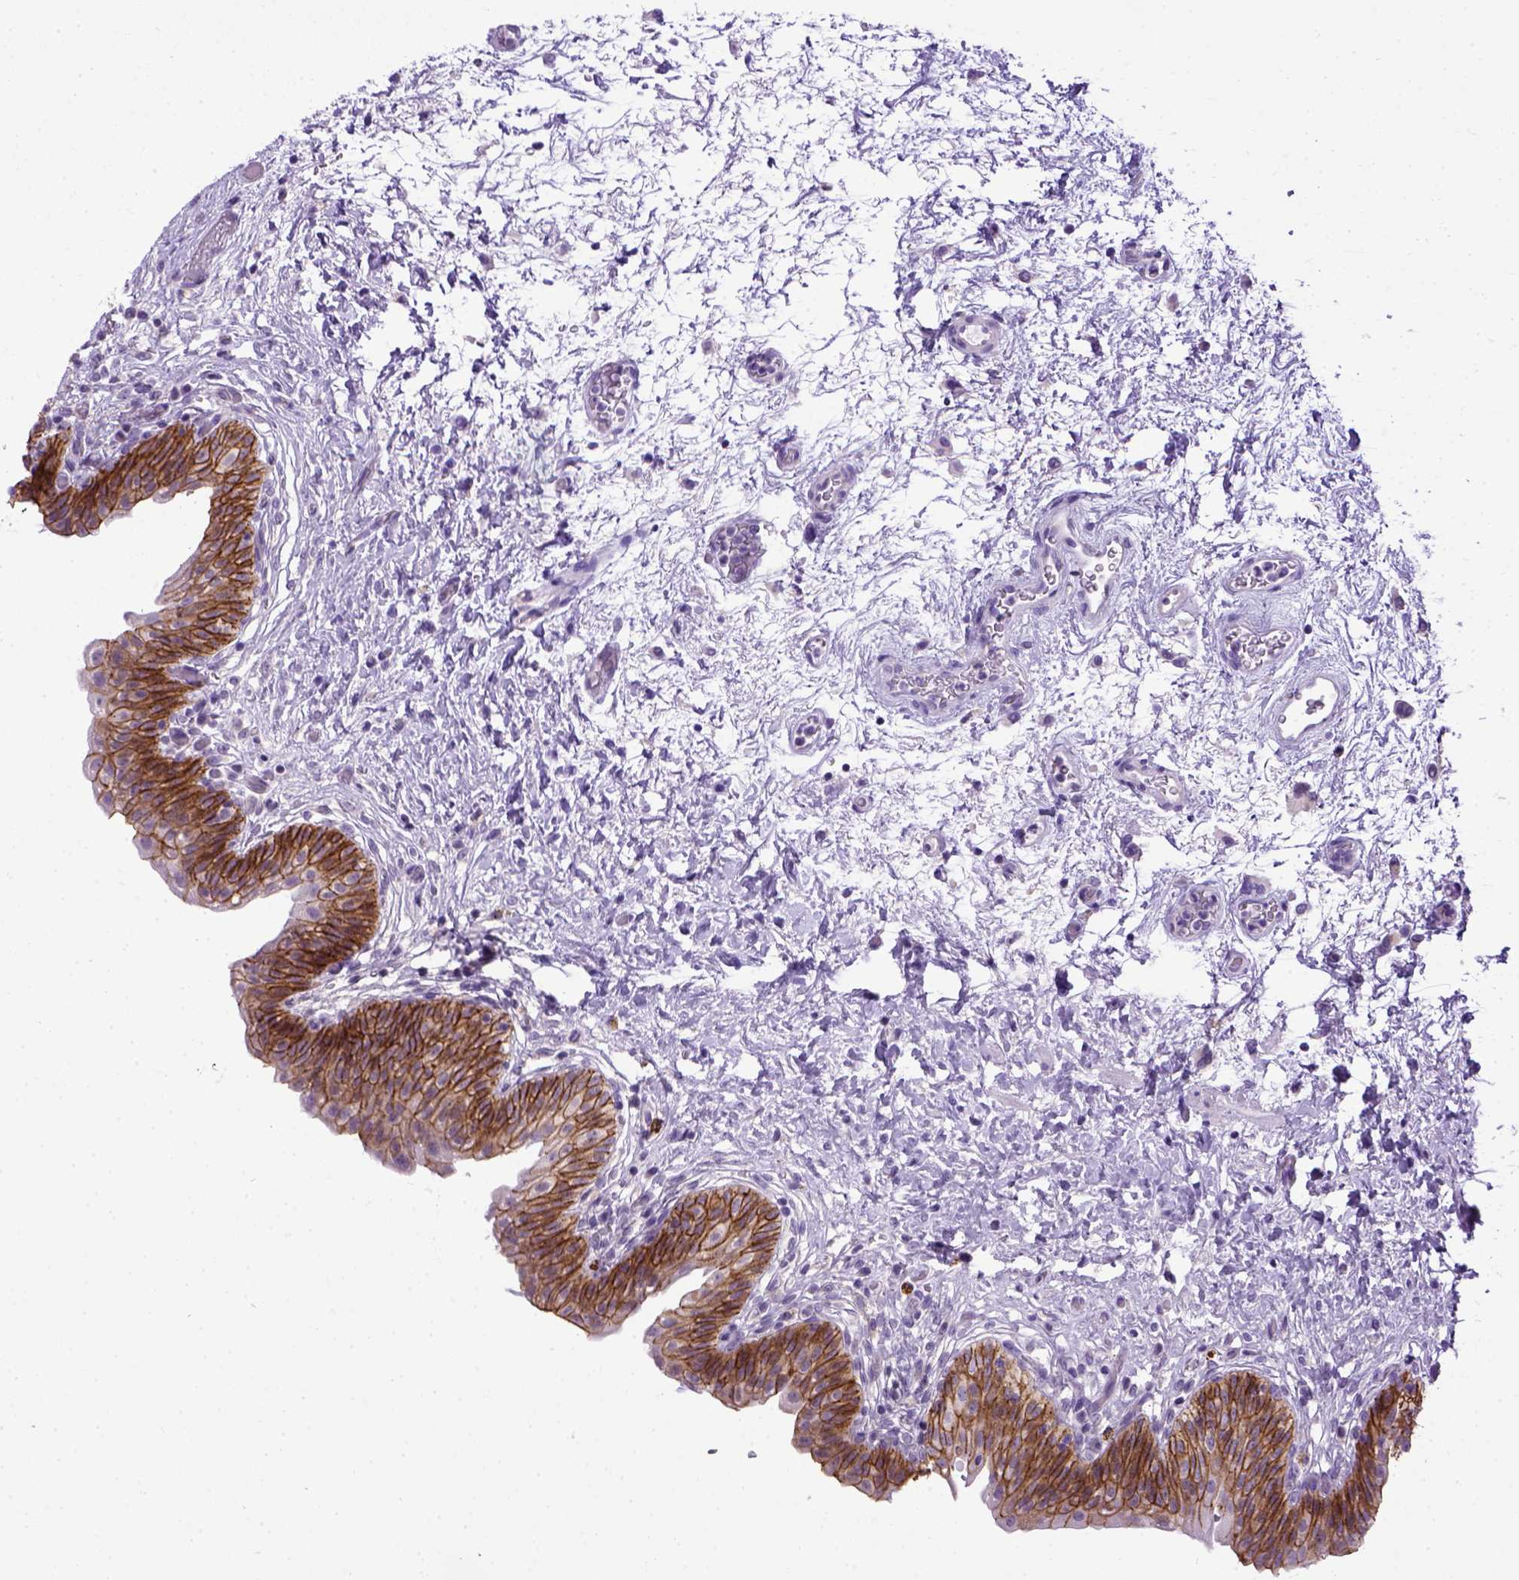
{"staining": {"intensity": "strong", "quantity": ">75%", "location": "cytoplasmic/membranous"}, "tissue": "urinary bladder", "cell_type": "Urothelial cells", "image_type": "normal", "snomed": [{"axis": "morphology", "description": "Normal tissue, NOS"}, {"axis": "topography", "description": "Urinary bladder"}], "caption": "This micrograph displays immunohistochemistry (IHC) staining of benign urinary bladder, with high strong cytoplasmic/membranous staining in approximately >75% of urothelial cells.", "gene": "CDH1", "patient": {"sex": "male", "age": 69}}